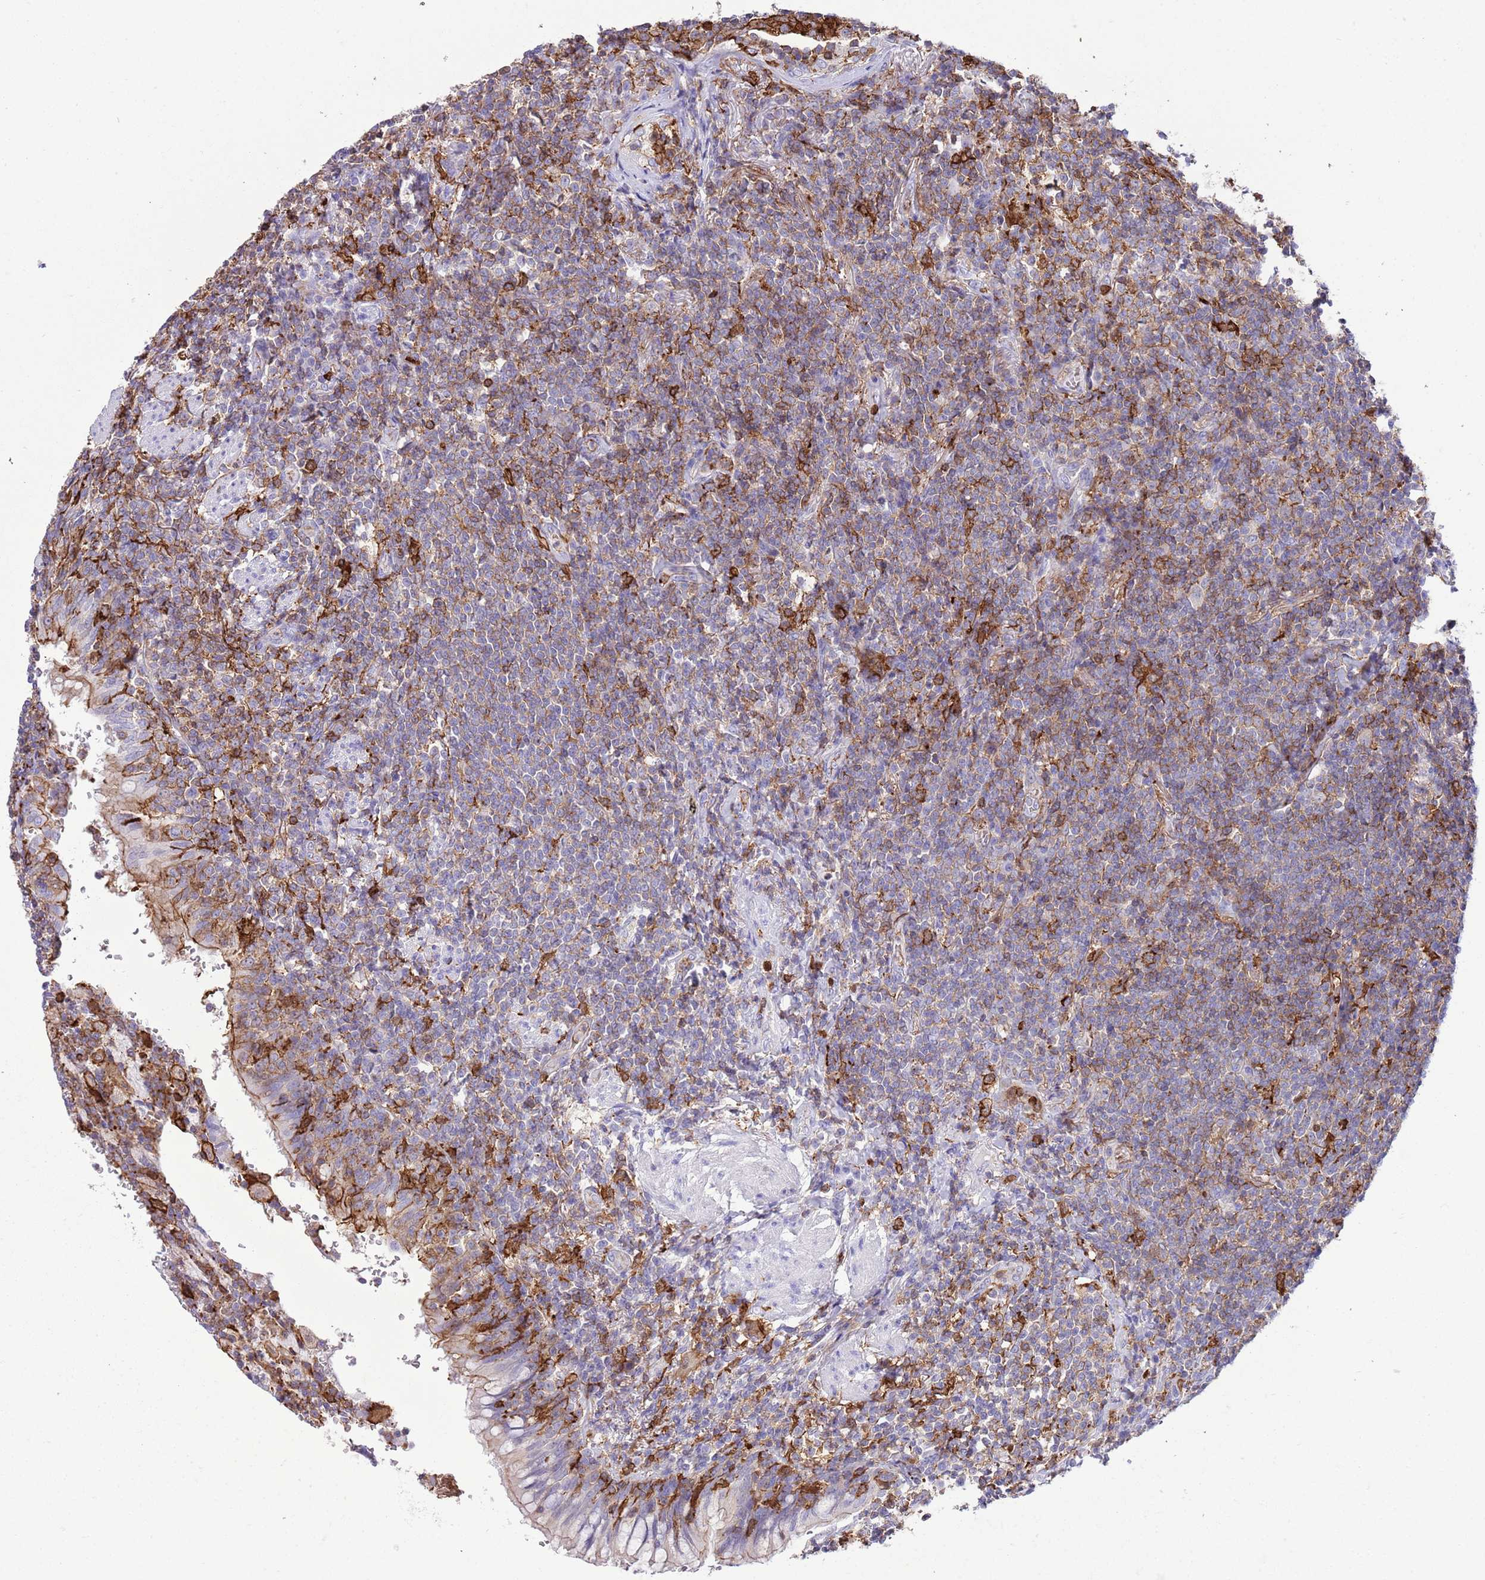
{"staining": {"intensity": "moderate", "quantity": "<25%", "location": "cytoplasmic/membranous"}, "tissue": "lymphoma", "cell_type": "Tumor cells", "image_type": "cancer", "snomed": [{"axis": "morphology", "description": "Malignant lymphoma, non-Hodgkin's type, Low grade"}, {"axis": "topography", "description": "Lung"}], "caption": "Immunohistochemistry image of neoplastic tissue: human lymphoma stained using immunohistochemistry demonstrates low levels of moderate protein expression localized specifically in the cytoplasmic/membranous of tumor cells, appearing as a cytoplasmic/membranous brown color.", "gene": "EFHD2", "patient": {"sex": "female", "age": 71}}